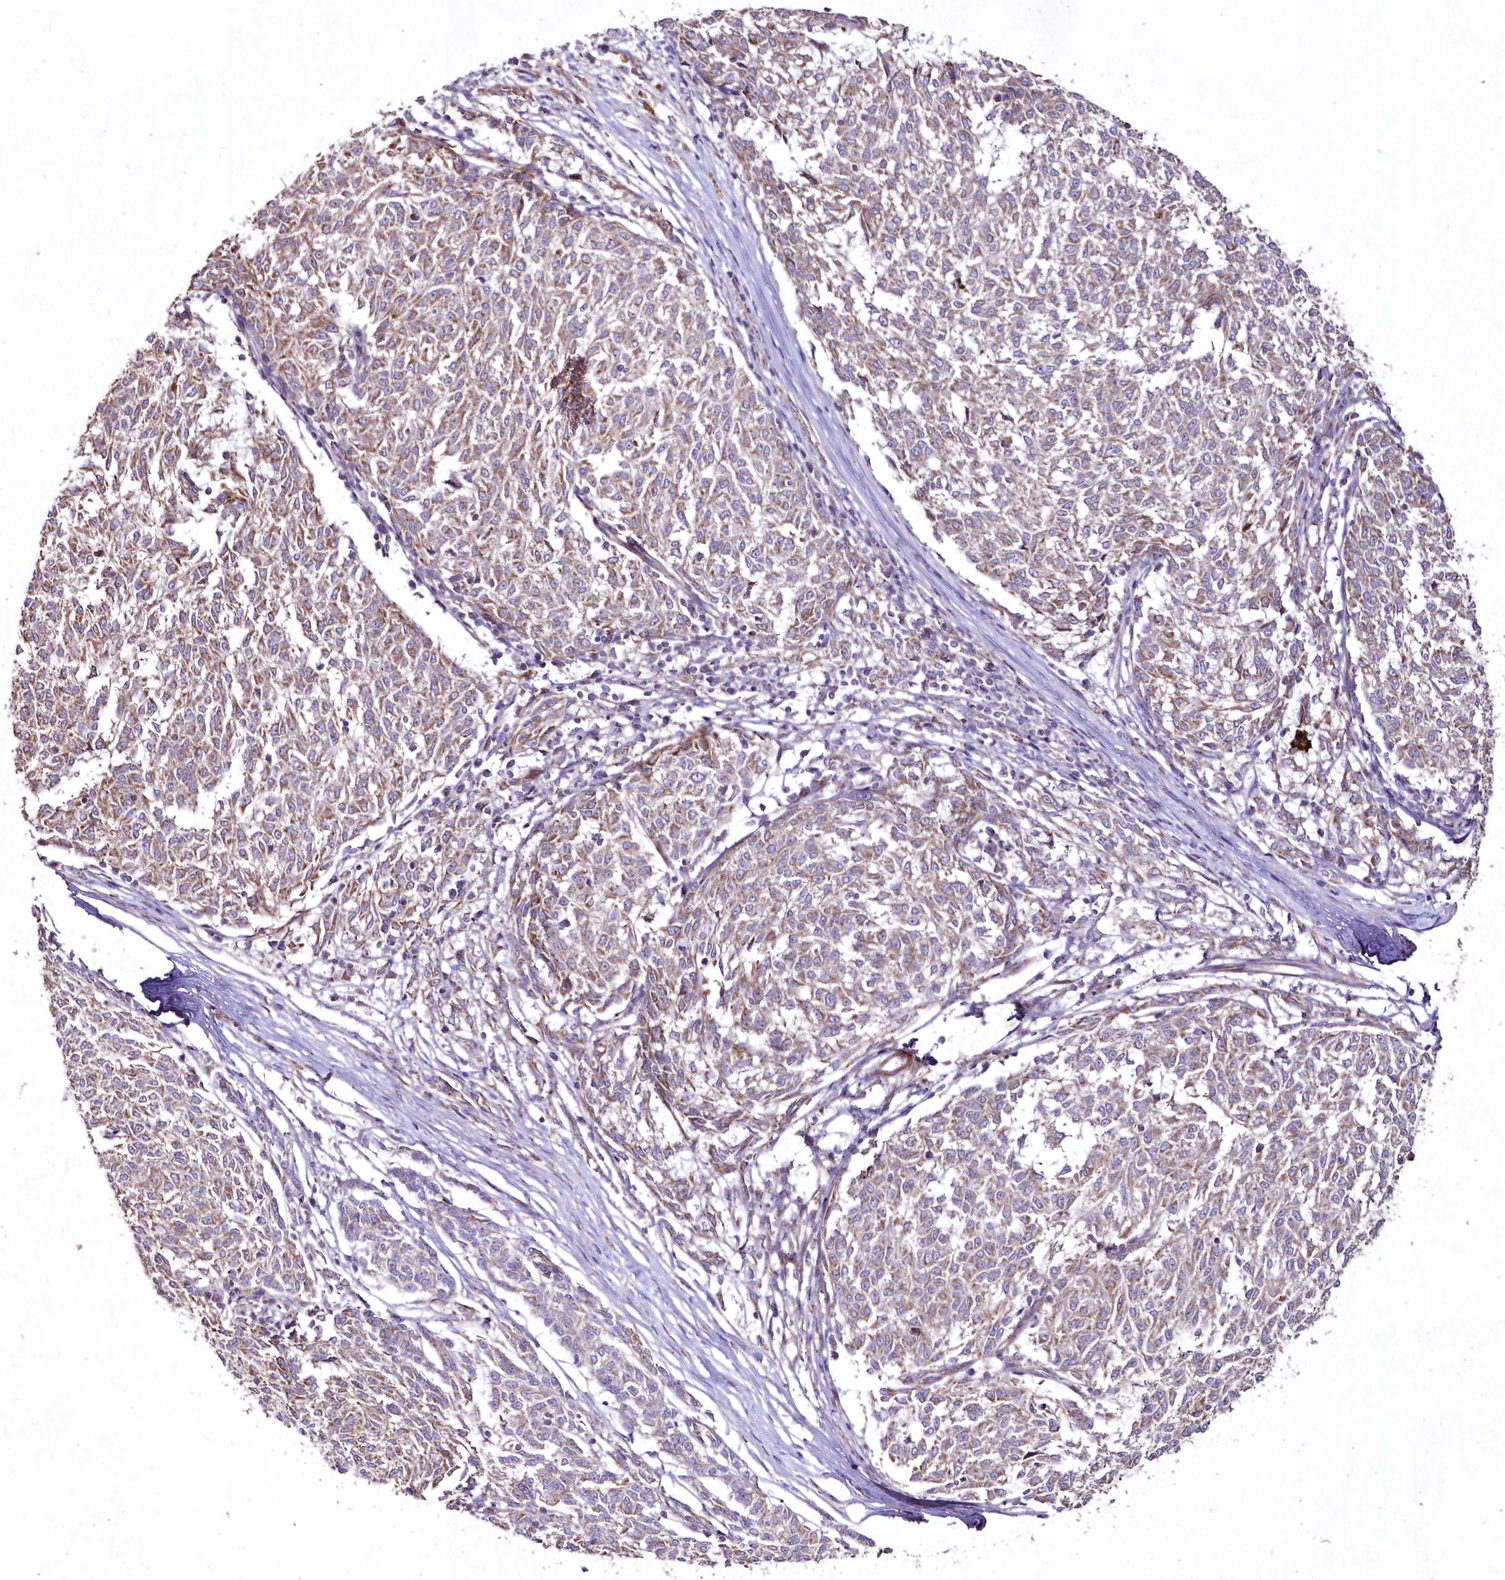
{"staining": {"intensity": "weak", "quantity": ">75%", "location": "cytoplasmic/membranous"}, "tissue": "melanoma", "cell_type": "Tumor cells", "image_type": "cancer", "snomed": [{"axis": "morphology", "description": "Malignant melanoma, NOS"}, {"axis": "topography", "description": "Skin"}], "caption": "The micrograph shows a brown stain indicating the presence of a protein in the cytoplasmic/membranous of tumor cells in malignant melanoma. Using DAB (brown) and hematoxylin (blue) stains, captured at high magnification using brightfield microscopy.", "gene": "HADHB", "patient": {"sex": "female", "age": 72}}